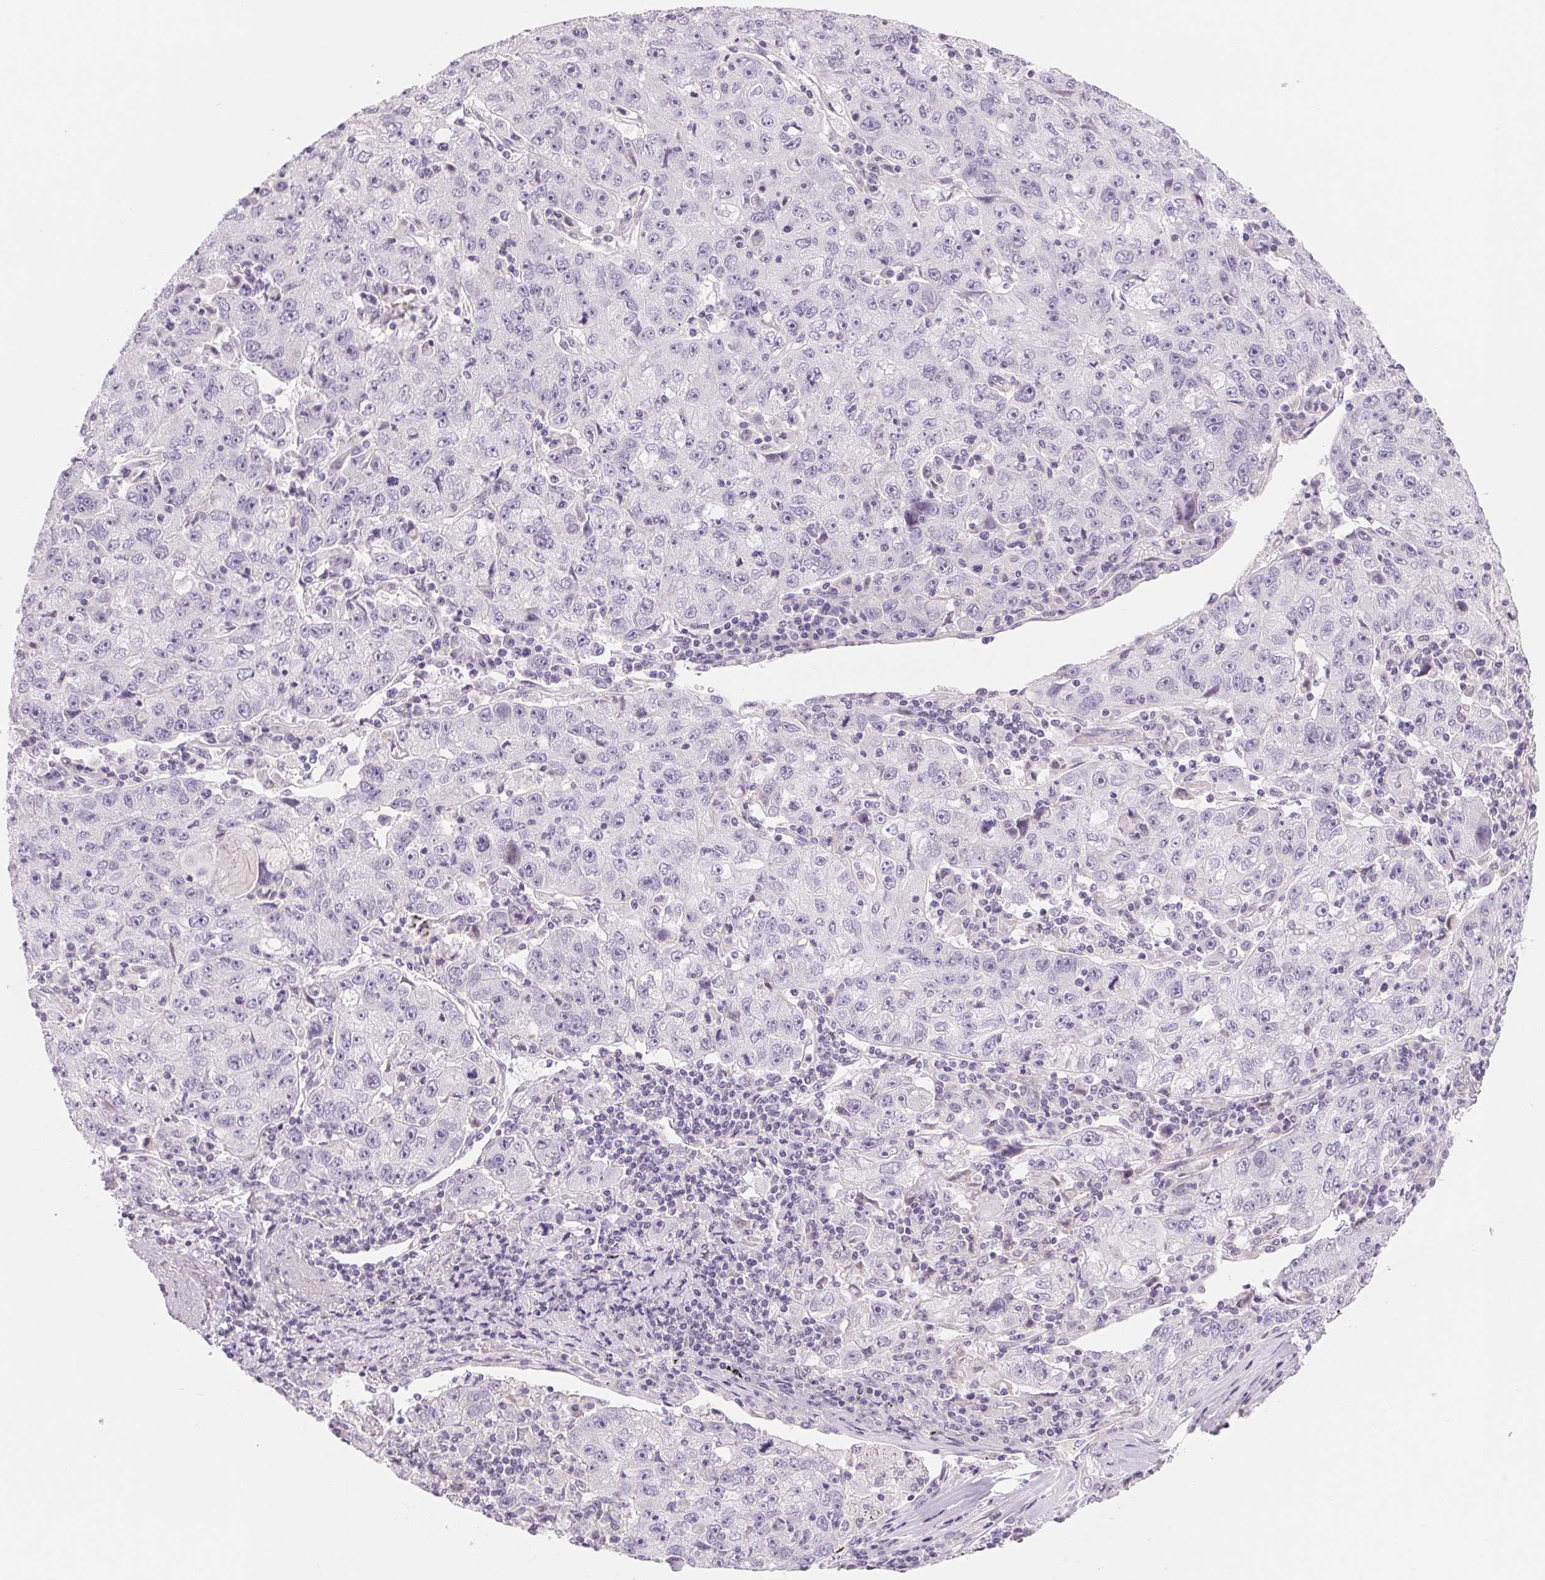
{"staining": {"intensity": "negative", "quantity": "none", "location": "none"}, "tissue": "lung cancer", "cell_type": "Tumor cells", "image_type": "cancer", "snomed": [{"axis": "morphology", "description": "Normal morphology"}, {"axis": "morphology", "description": "Adenocarcinoma, NOS"}, {"axis": "topography", "description": "Lymph node"}, {"axis": "topography", "description": "Lung"}], "caption": "Image shows no protein positivity in tumor cells of lung cancer (adenocarcinoma) tissue.", "gene": "CCDC168", "patient": {"sex": "female", "age": 57}}